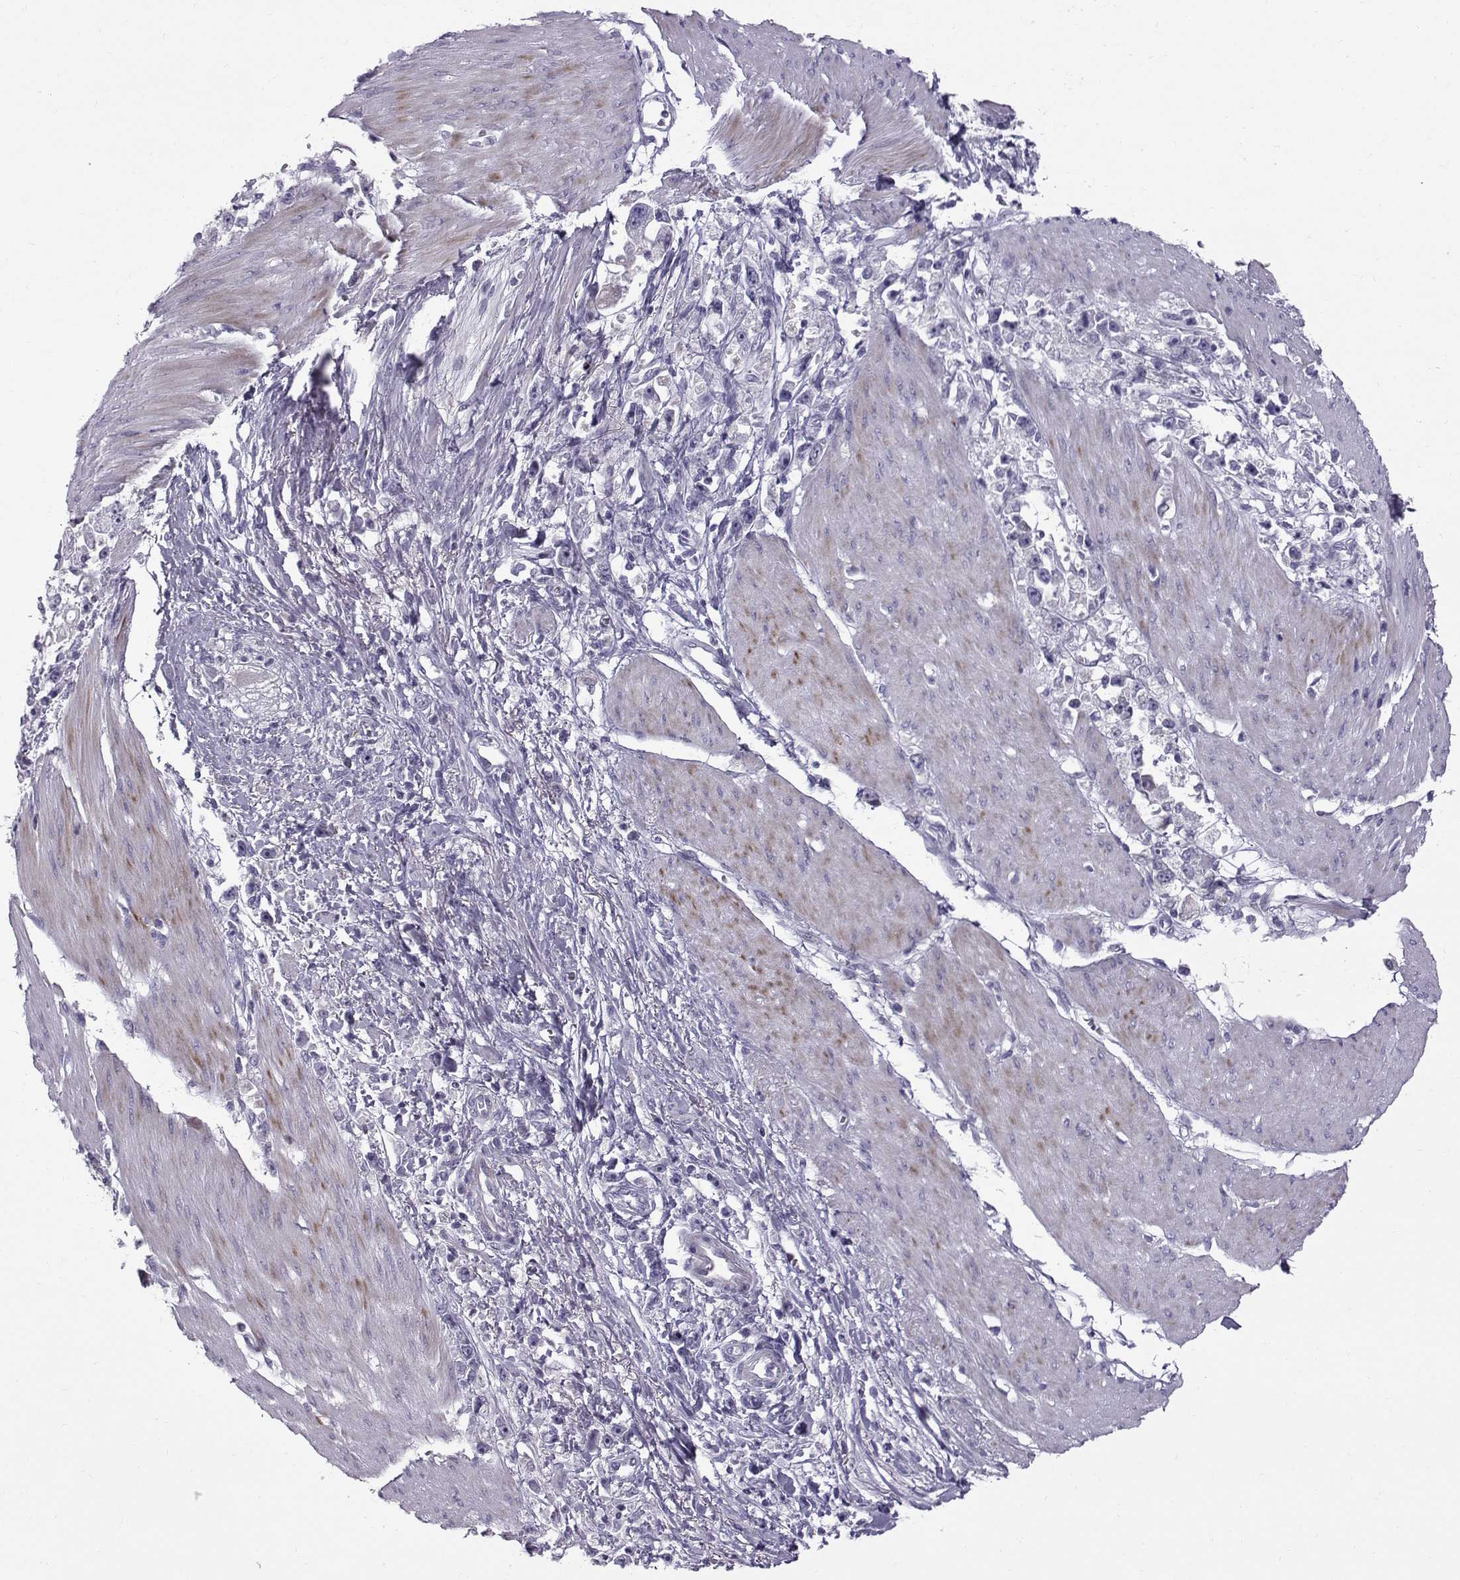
{"staining": {"intensity": "negative", "quantity": "none", "location": "none"}, "tissue": "stomach cancer", "cell_type": "Tumor cells", "image_type": "cancer", "snomed": [{"axis": "morphology", "description": "Adenocarcinoma, NOS"}, {"axis": "topography", "description": "Stomach"}], "caption": "Tumor cells show no significant expression in stomach cancer (adenocarcinoma). (Immunohistochemistry, brightfield microscopy, high magnification).", "gene": "DMRT3", "patient": {"sex": "female", "age": 59}}